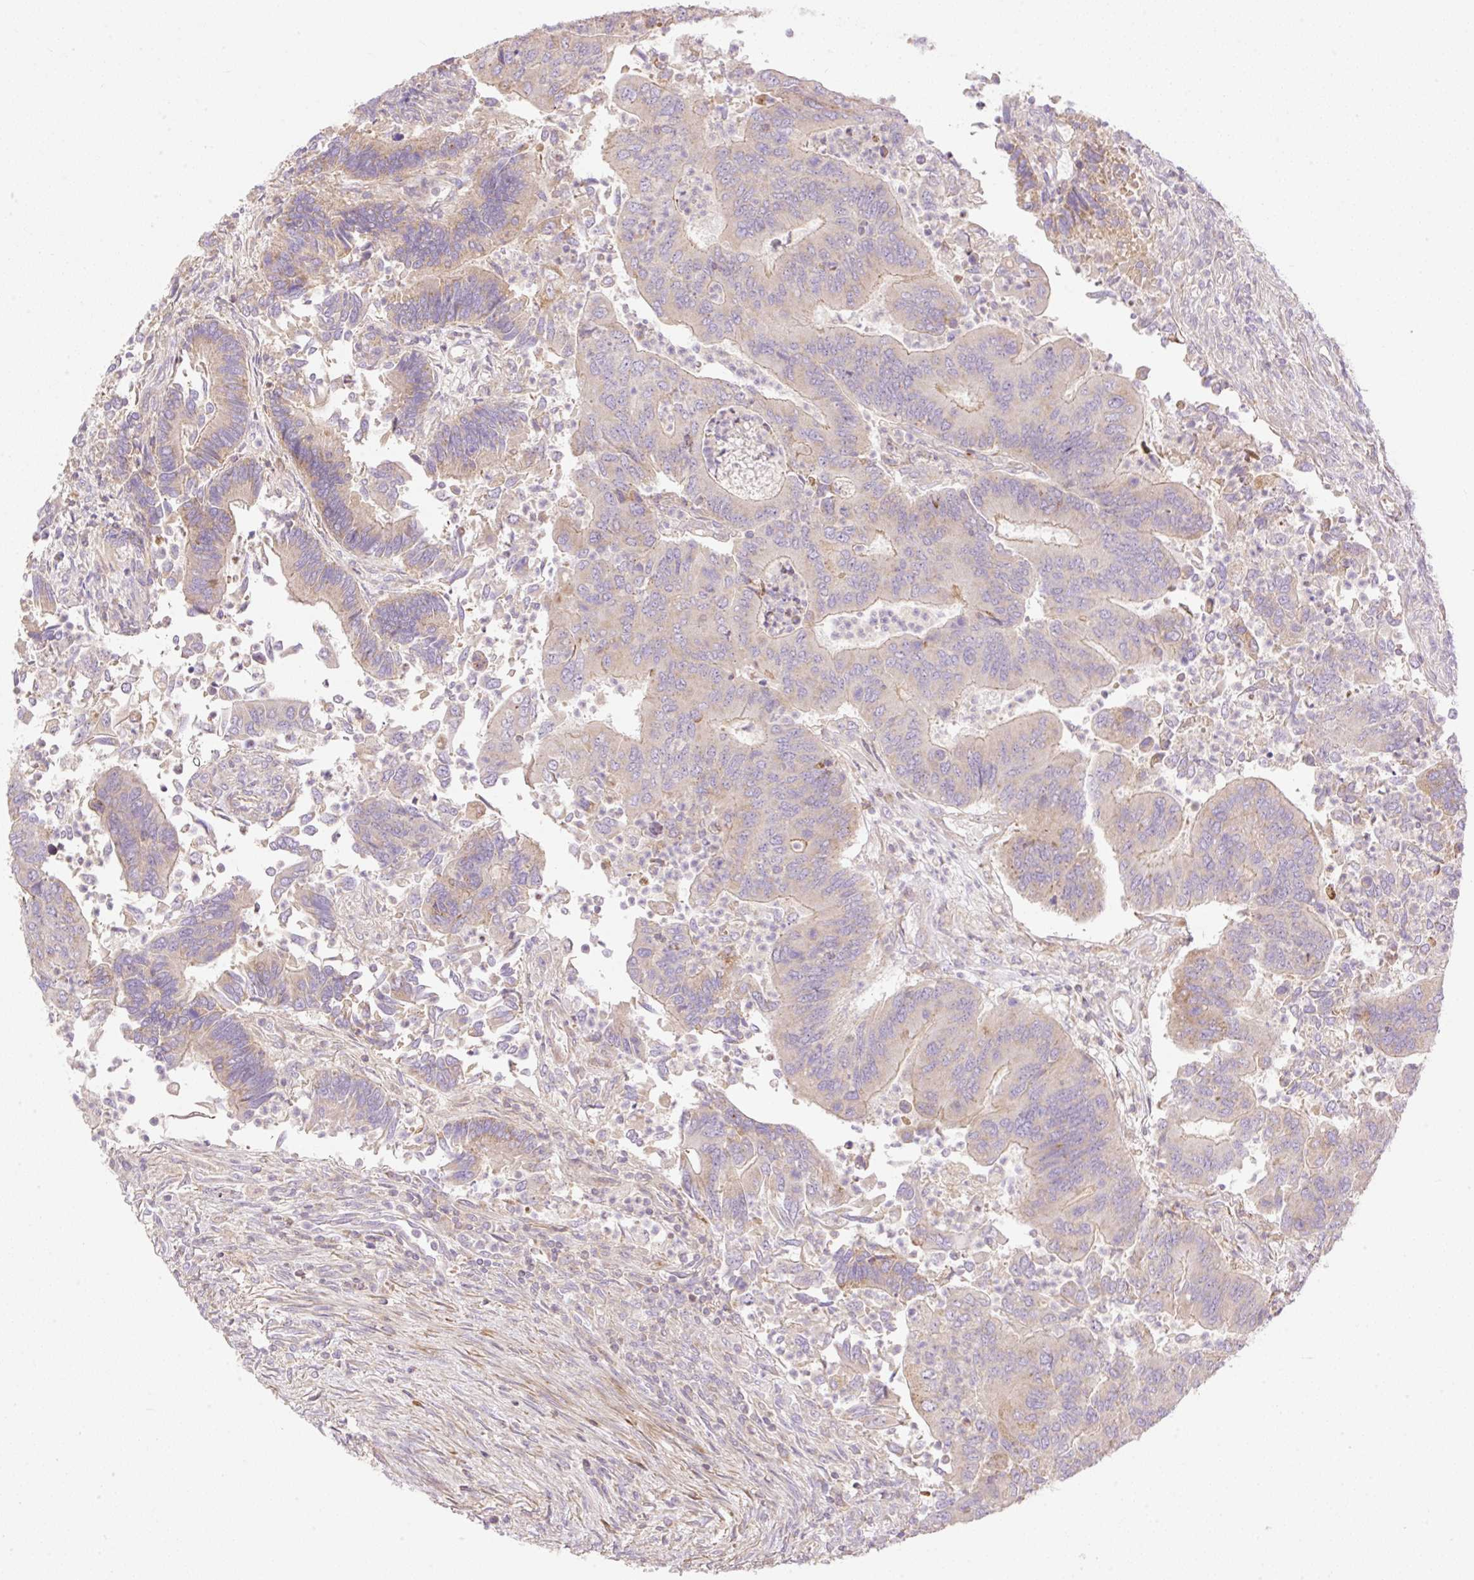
{"staining": {"intensity": "weak", "quantity": "25%-75%", "location": "cytoplasmic/membranous"}, "tissue": "colorectal cancer", "cell_type": "Tumor cells", "image_type": "cancer", "snomed": [{"axis": "morphology", "description": "Adenocarcinoma, NOS"}, {"axis": "topography", "description": "Colon"}], "caption": "The histopathology image demonstrates immunohistochemical staining of colorectal adenocarcinoma. There is weak cytoplasmic/membranous expression is present in approximately 25%-75% of tumor cells.", "gene": "VPS25", "patient": {"sex": "female", "age": 67}}